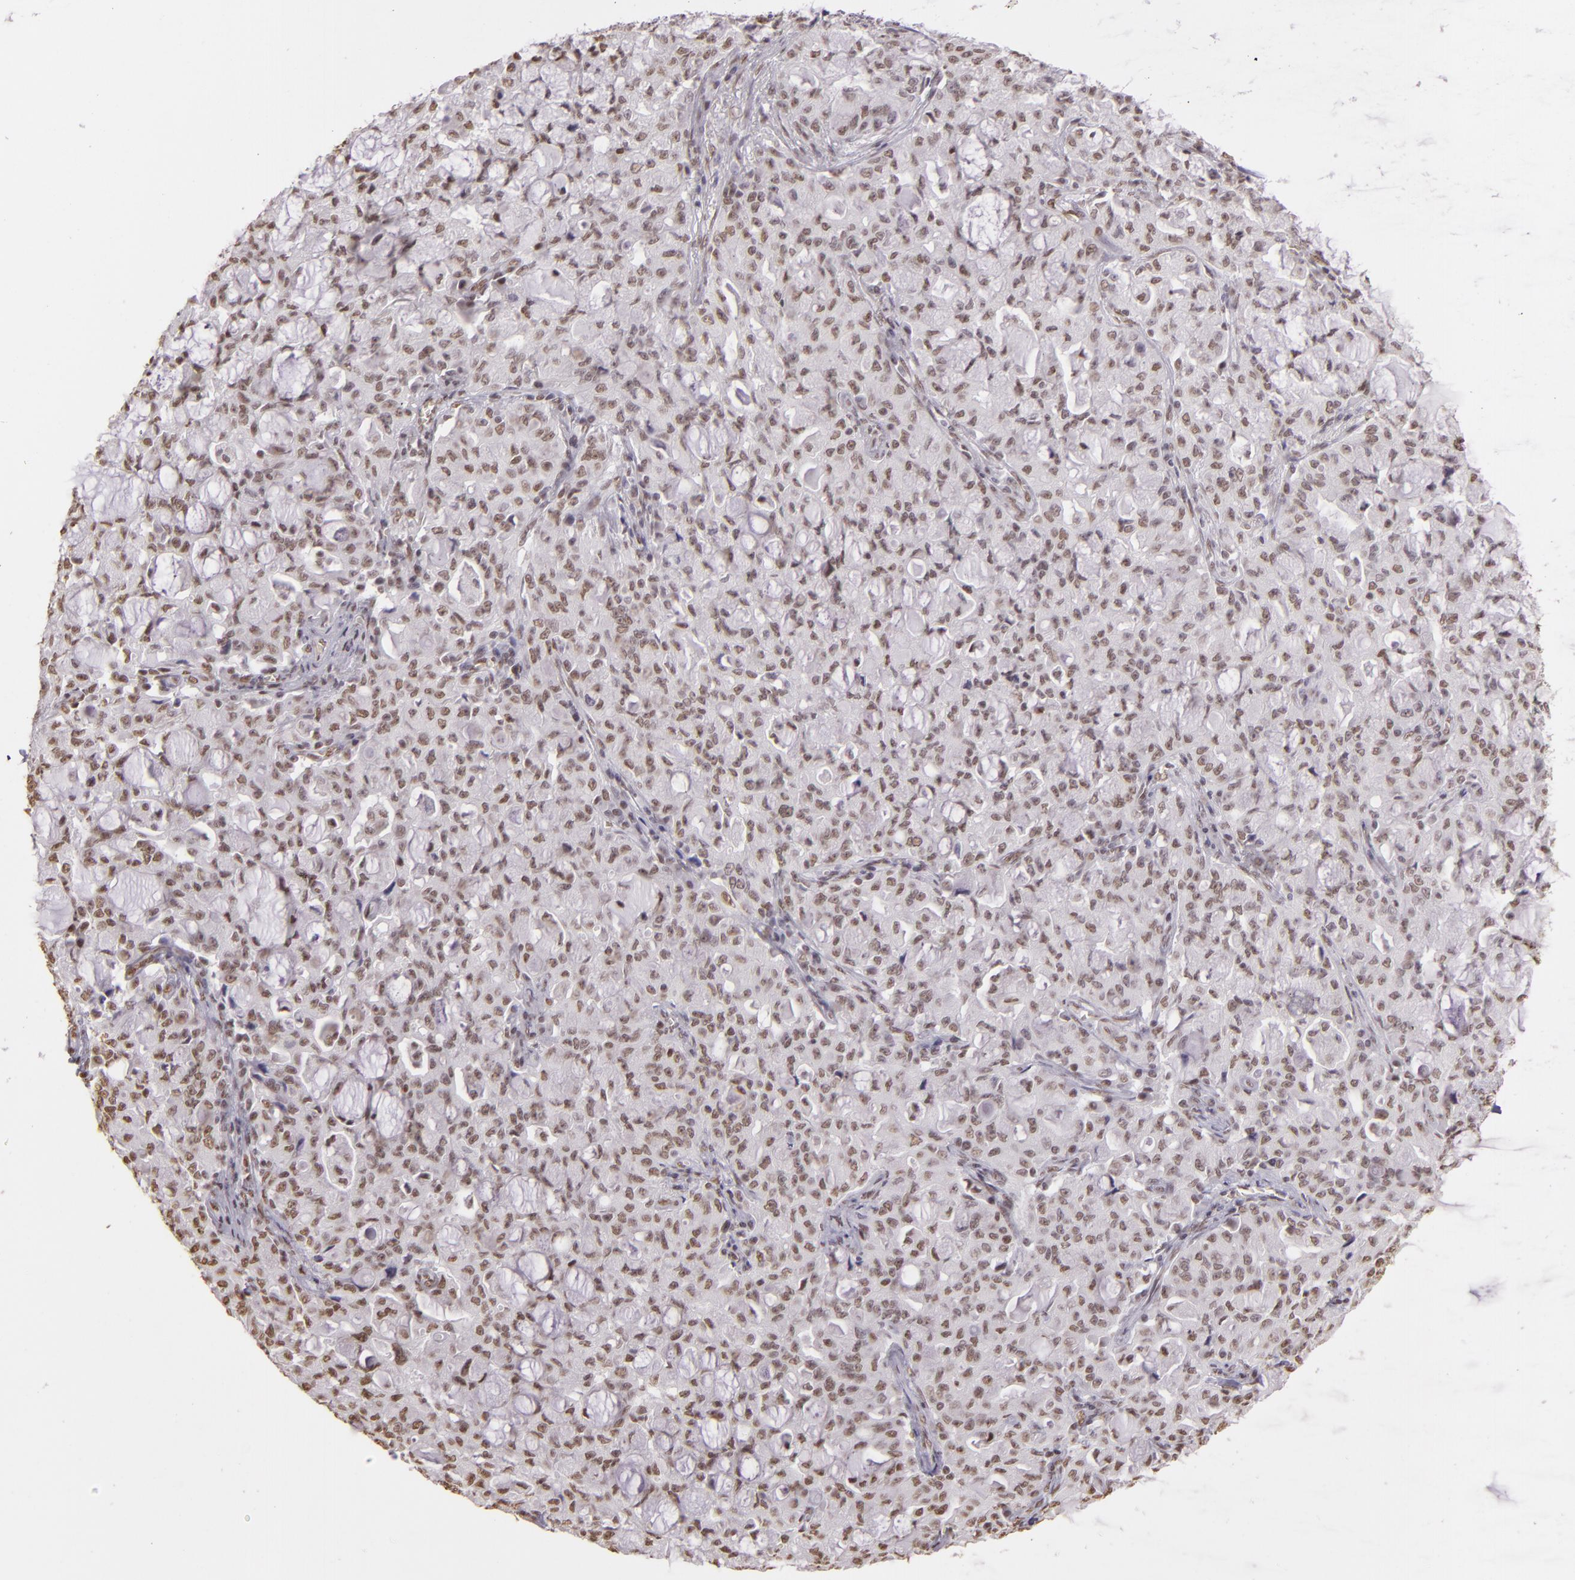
{"staining": {"intensity": "weak", "quantity": ">75%", "location": "nuclear"}, "tissue": "lung cancer", "cell_type": "Tumor cells", "image_type": "cancer", "snomed": [{"axis": "morphology", "description": "Adenocarcinoma, NOS"}, {"axis": "topography", "description": "Lung"}], "caption": "Human lung cancer stained for a protein (brown) displays weak nuclear positive expression in approximately >75% of tumor cells.", "gene": "PAPOLA", "patient": {"sex": "female", "age": 44}}